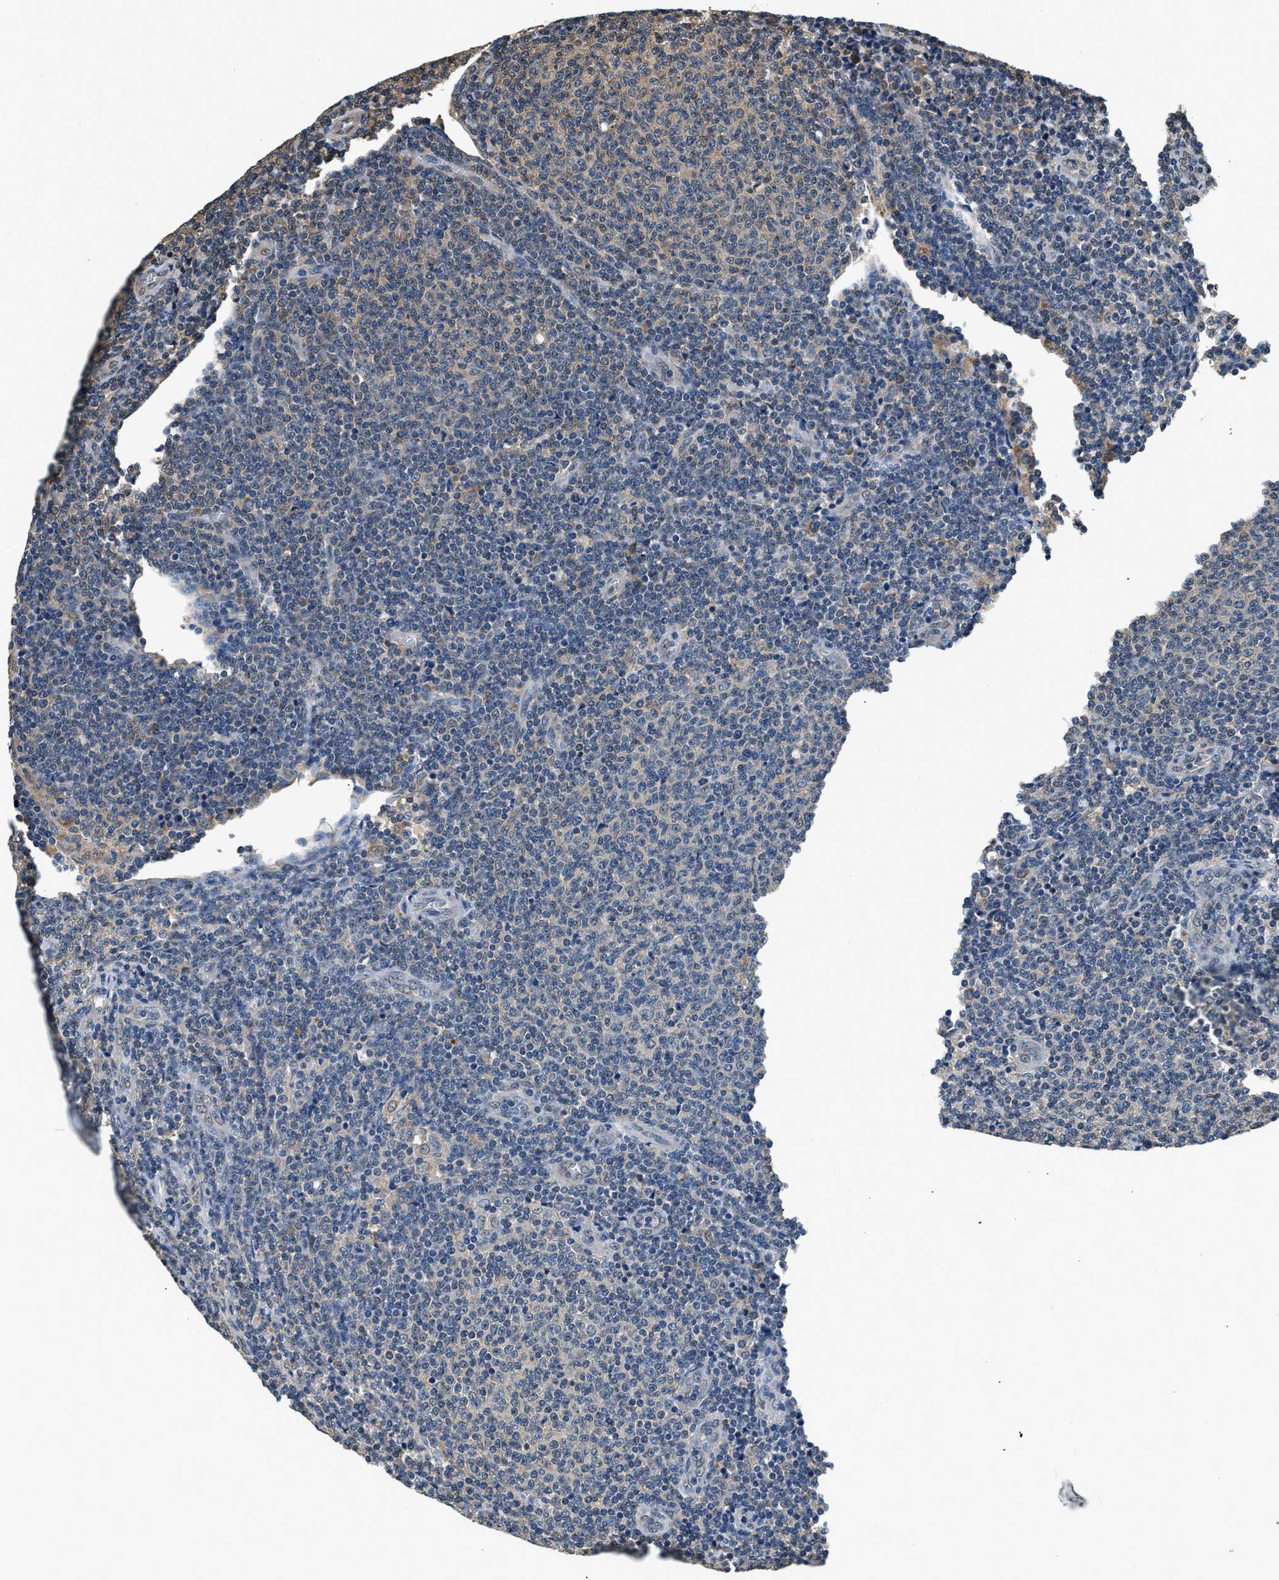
{"staining": {"intensity": "negative", "quantity": "none", "location": "none"}, "tissue": "lymphoma", "cell_type": "Tumor cells", "image_type": "cancer", "snomed": [{"axis": "morphology", "description": "Malignant lymphoma, non-Hodgkin's type, Low grade"}, {"axis": "topography", "description": "Lymph node"}], "caption": "DAB immunohistochemical staining of lymphoma demonstrates no significant expression in tumor cells.", "gene": "BCL7C", "patient": {"sex": "male", "age": 66}}